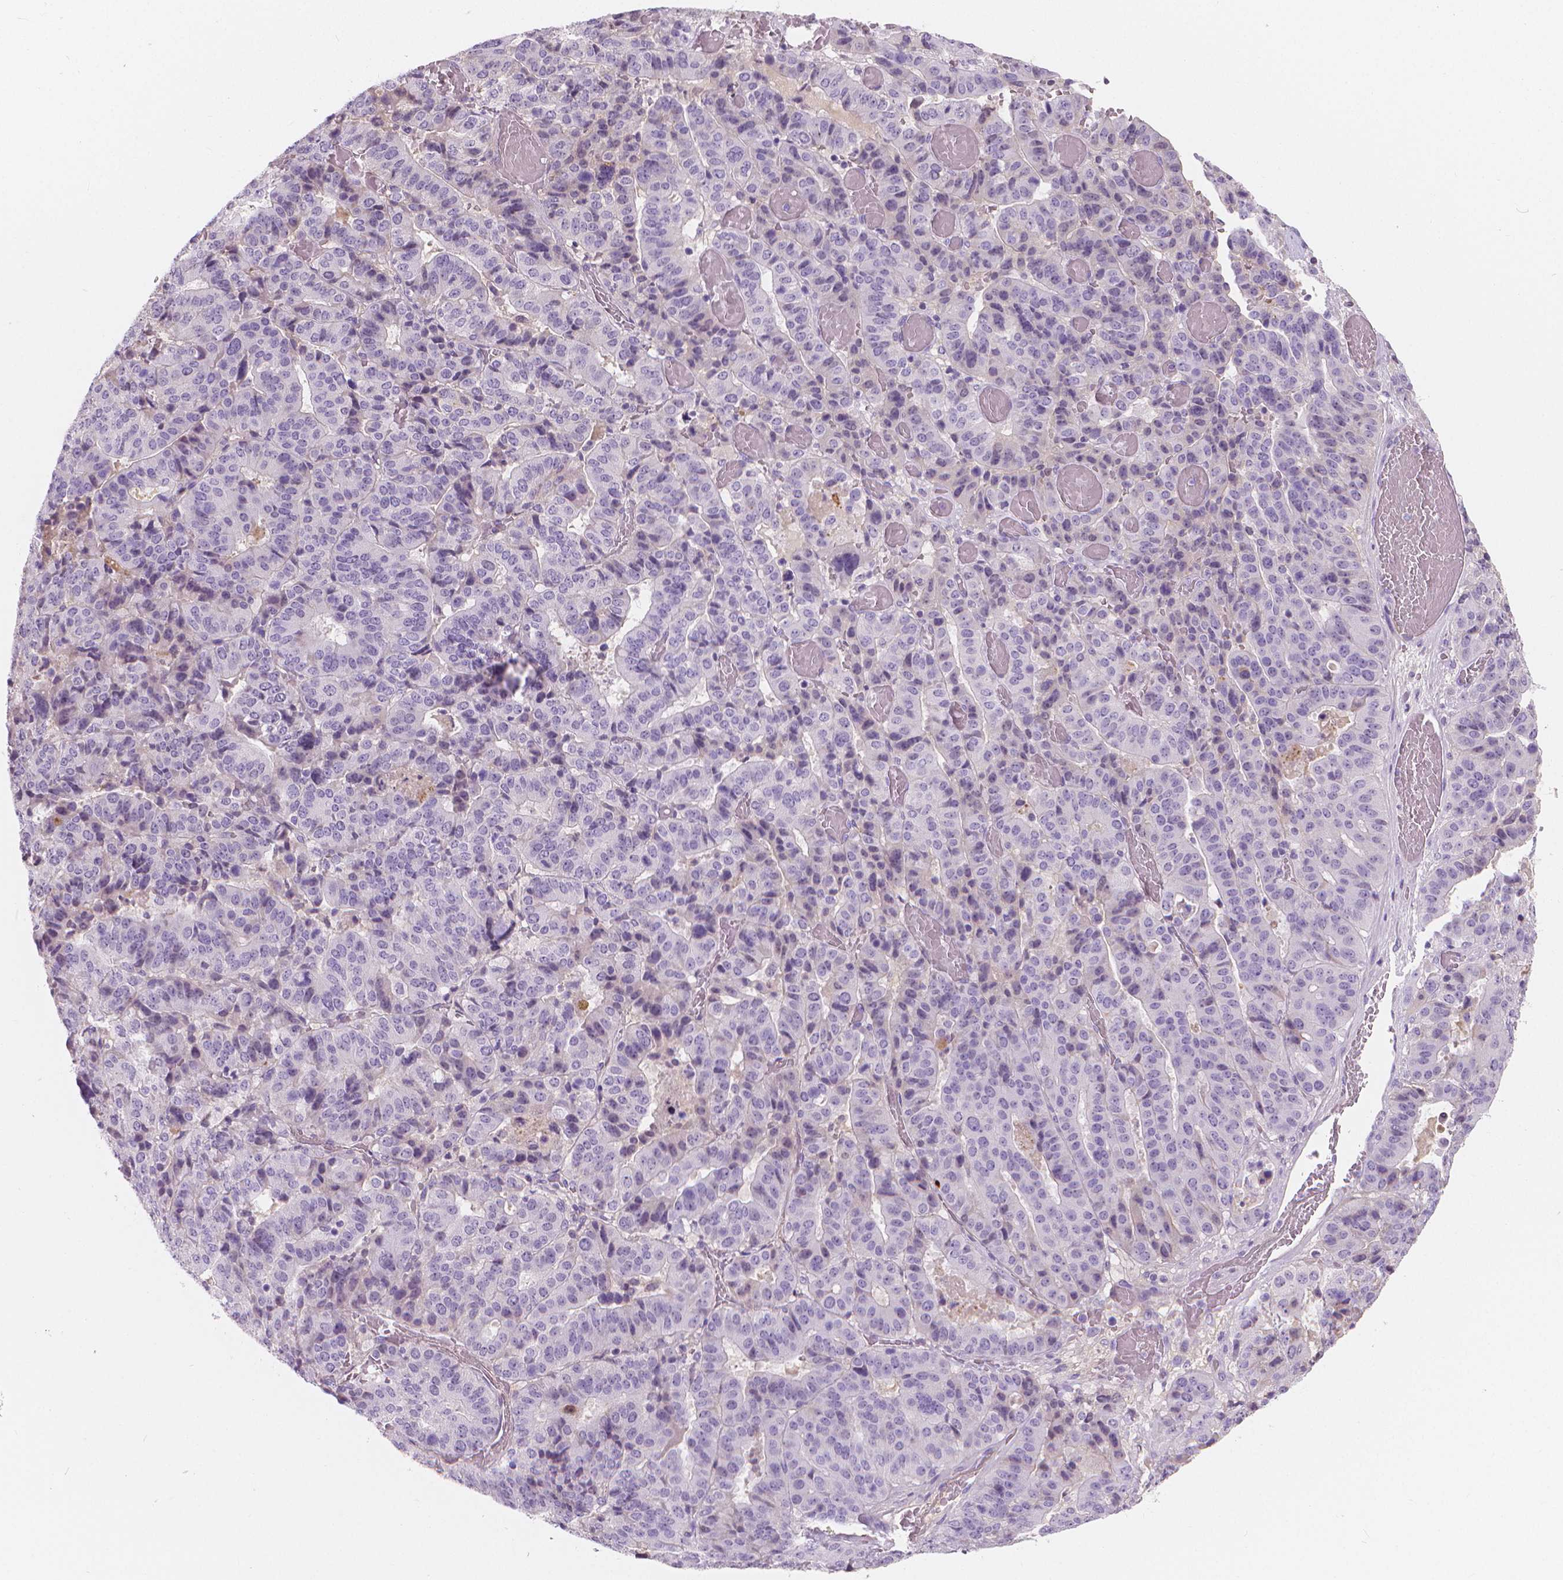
{"staining": {"intensity": "negative", "quantity": "none", "location": "none"}, "tissue": "stomach cancer", "cell_type": "Tumor cells", "image_type": "cancer", "snomed": [{"axis": "morphology", "description": "Adenocarcinoma, NOS"}, {"axis": "topography", "description": "Stomach"}], "caption": "Immunohistochemistry of human adenocarcinoma (stomach) demonstrates no staining in tumor cells.", "gene": "APOA4", "patient": {"sex": "male", "age": 48}}